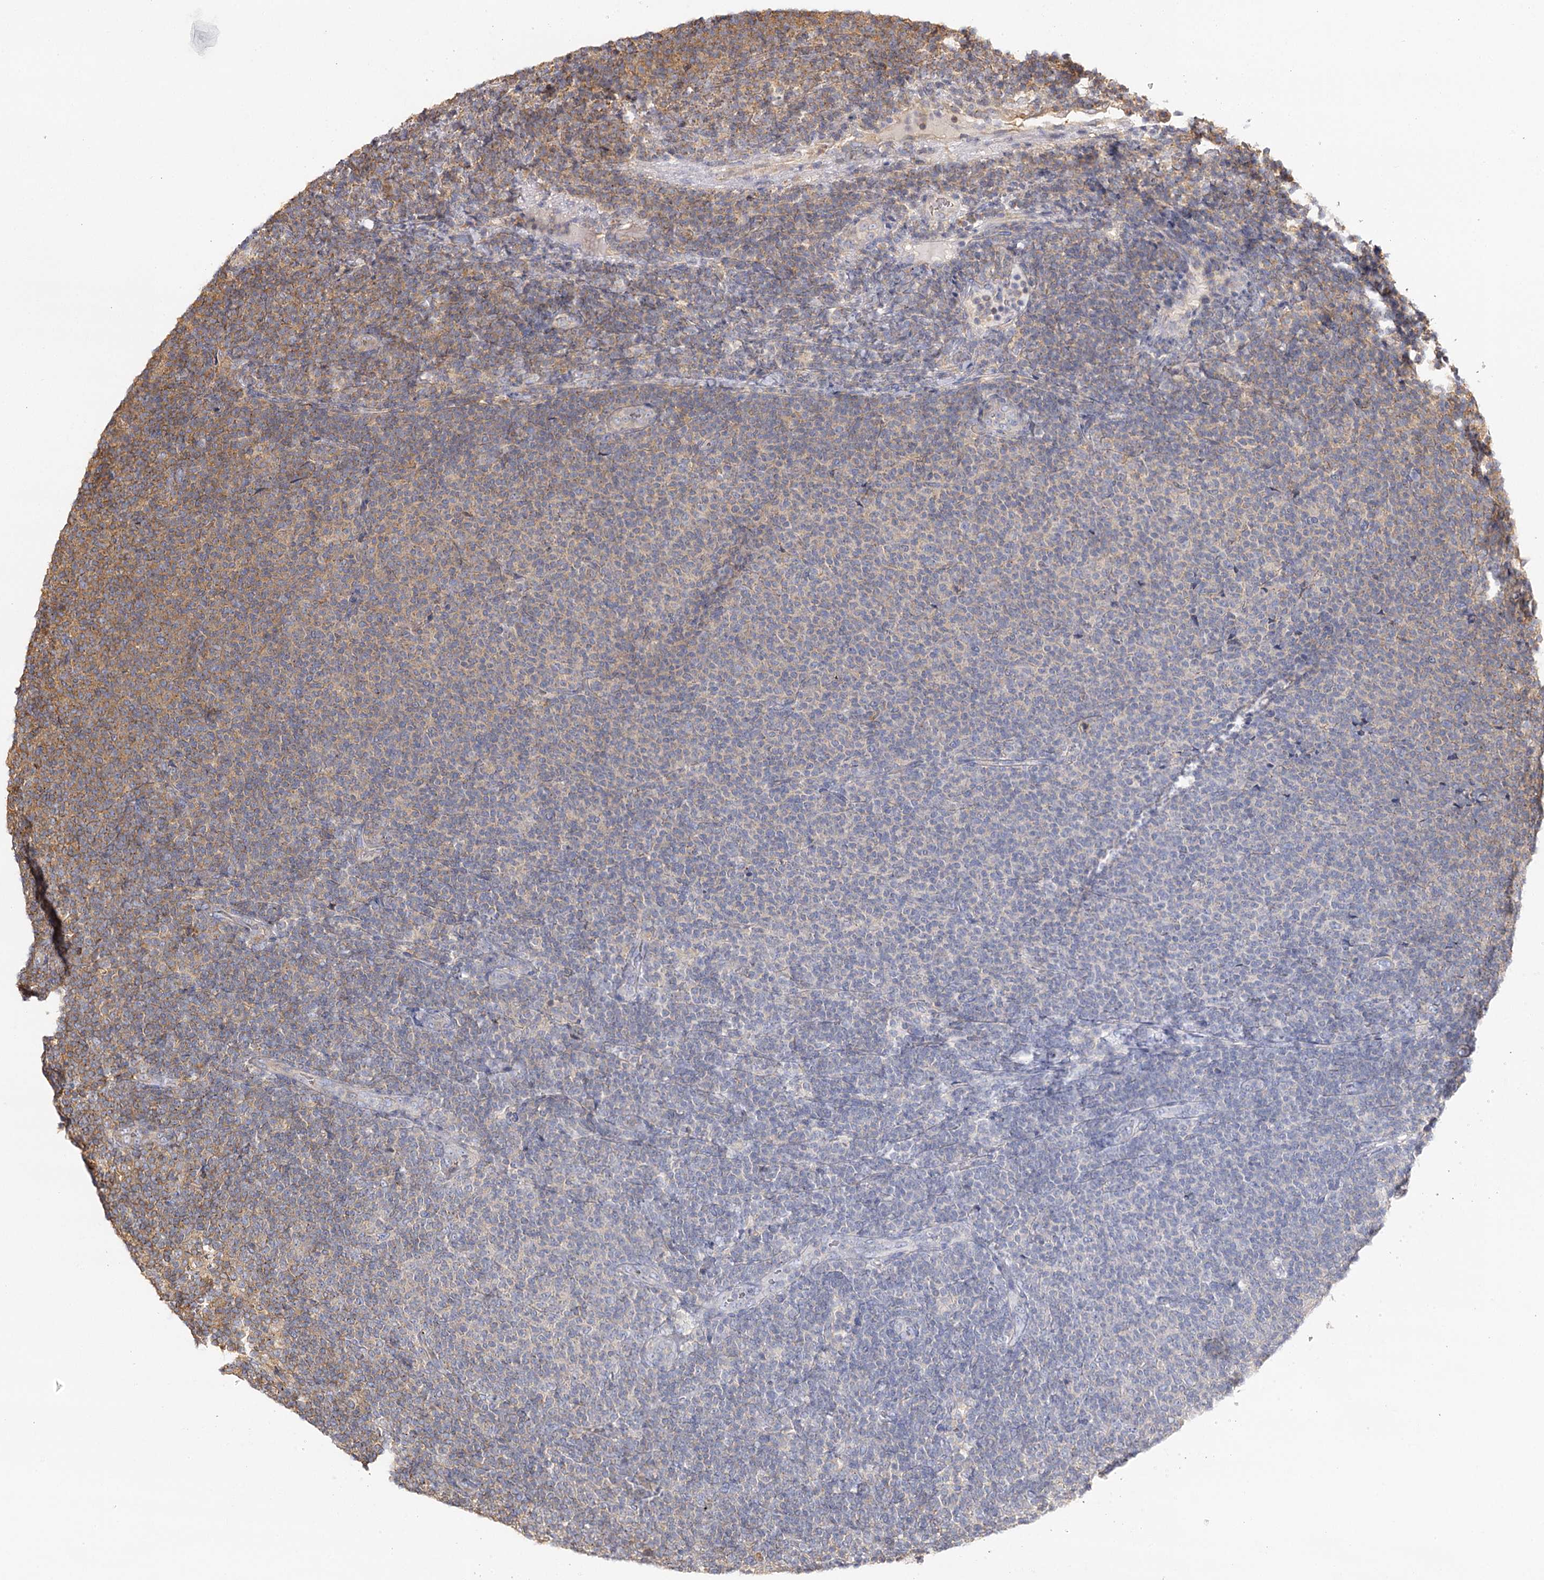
{"staining": {"intensity": "weak", "quantity": "25%-75%", "location": "cytoplasmic/membranous"}, "tissue": "lymphoma", "cell_type": "Tumor cells", "image_type": "cancer", "snomed": [{"axis": "morphology", "description": "Malignant lymphoma, non-Hodgkin's type, Low grade"}, {"axis": "topography", "description": "Lymph node"}], "caption": "This photomicrograph shows IHC staining of human low-grade malignant lymphoma, non-Hodgkin's type, with low weak cytoplasmic/membranous staining in about 25%-75% of tumor cells.", "gene": "SEC24B", "patient": {"sex": "male", "age": 66}}